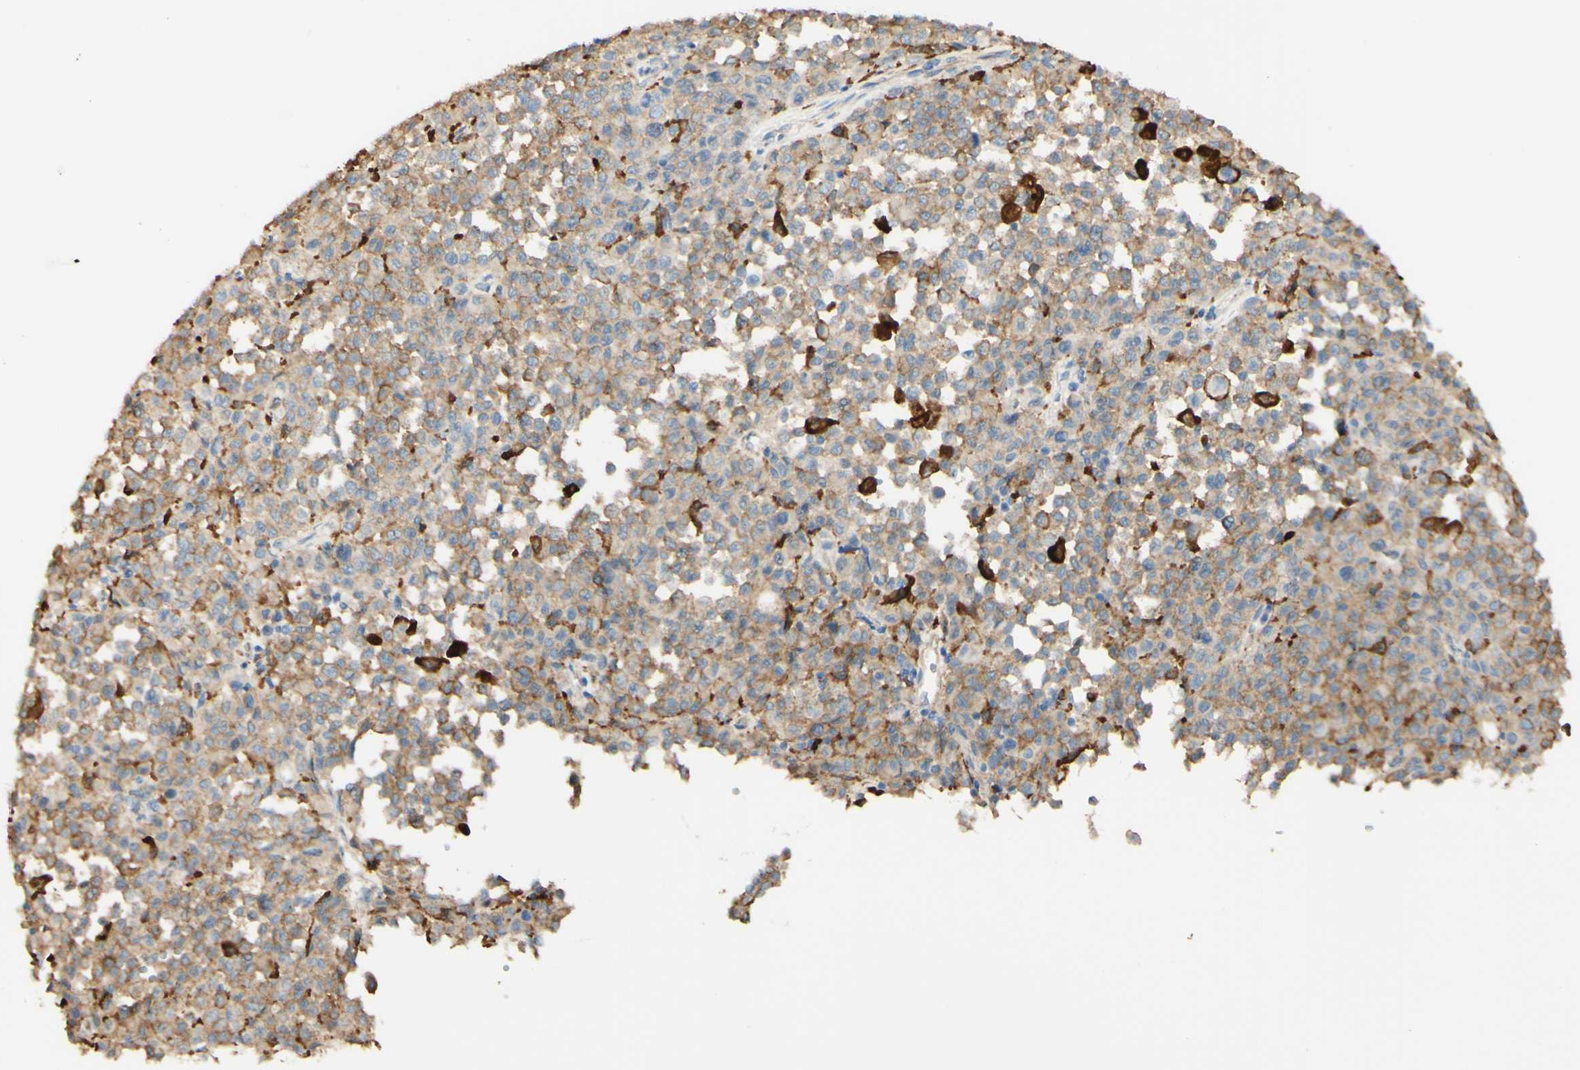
{"staining": {"intensity": "weak", "quantity": ">75%", "location": "cytoplasmic/membranous"}, "tissue": "melanoma", "cell_type": "Tumor cells", "image_type": "cancer", "snomed": [{"axis": "morphology", "description": "Malignant melanoma, Metastatic site"}, {"axis": "topography", "description": "Pancreas"}], "caption": "There is low levels of weak cytoplasmic/membranous positivity in tumor cells of melanoma, as demonstrated by immunohistochemical staining (brown color).", "gene": "FCGRT", "patient": {"sex": "female", "age": 30}}